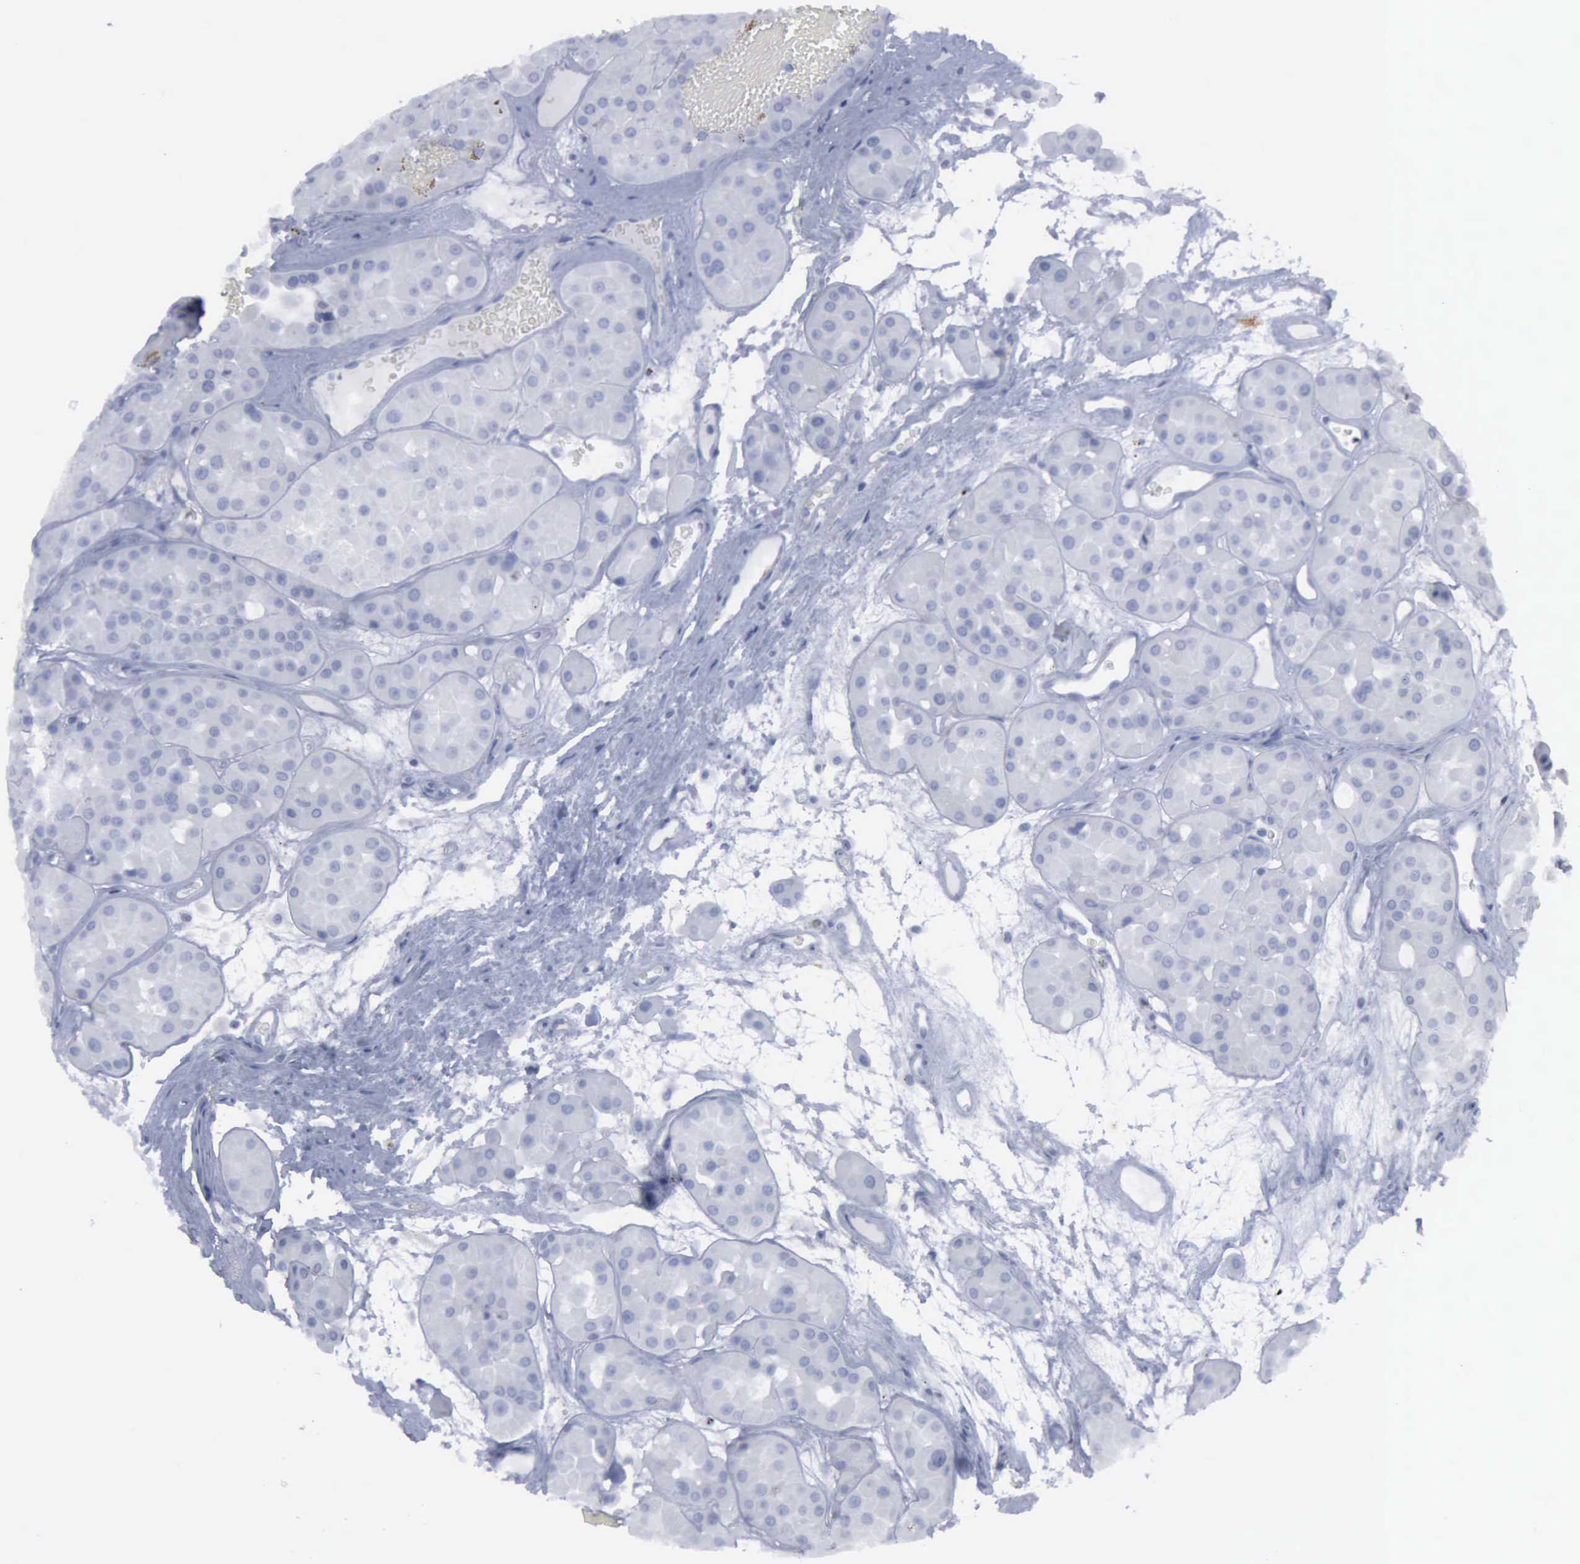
{"staining": {"intensity": "negative", "quantity": "none", "location": "none"}, "tissue": "renal cancer", "cell_type": "Tumor cells", "image_type": "cancer", "snomed": [{"axis": "morphology", "description": "Adenocarcinoma, uncertain malignant potential"}, {"axis": "topography", "description": "Kidney"}], "caption": "Immunohistochemistry photomicrograph of adenocarcinoma,  uncertain malignant potential (renal) stained for a protein (brown), which shows no staining in tumor cells. The staining is performed using DAB (3,3'-diaminobenzidine) brown chromogen with nuclei counter-stained in using hematoxylin.", "gene": "VCAM1", "patient": {"sex": "male", "age": 63}}